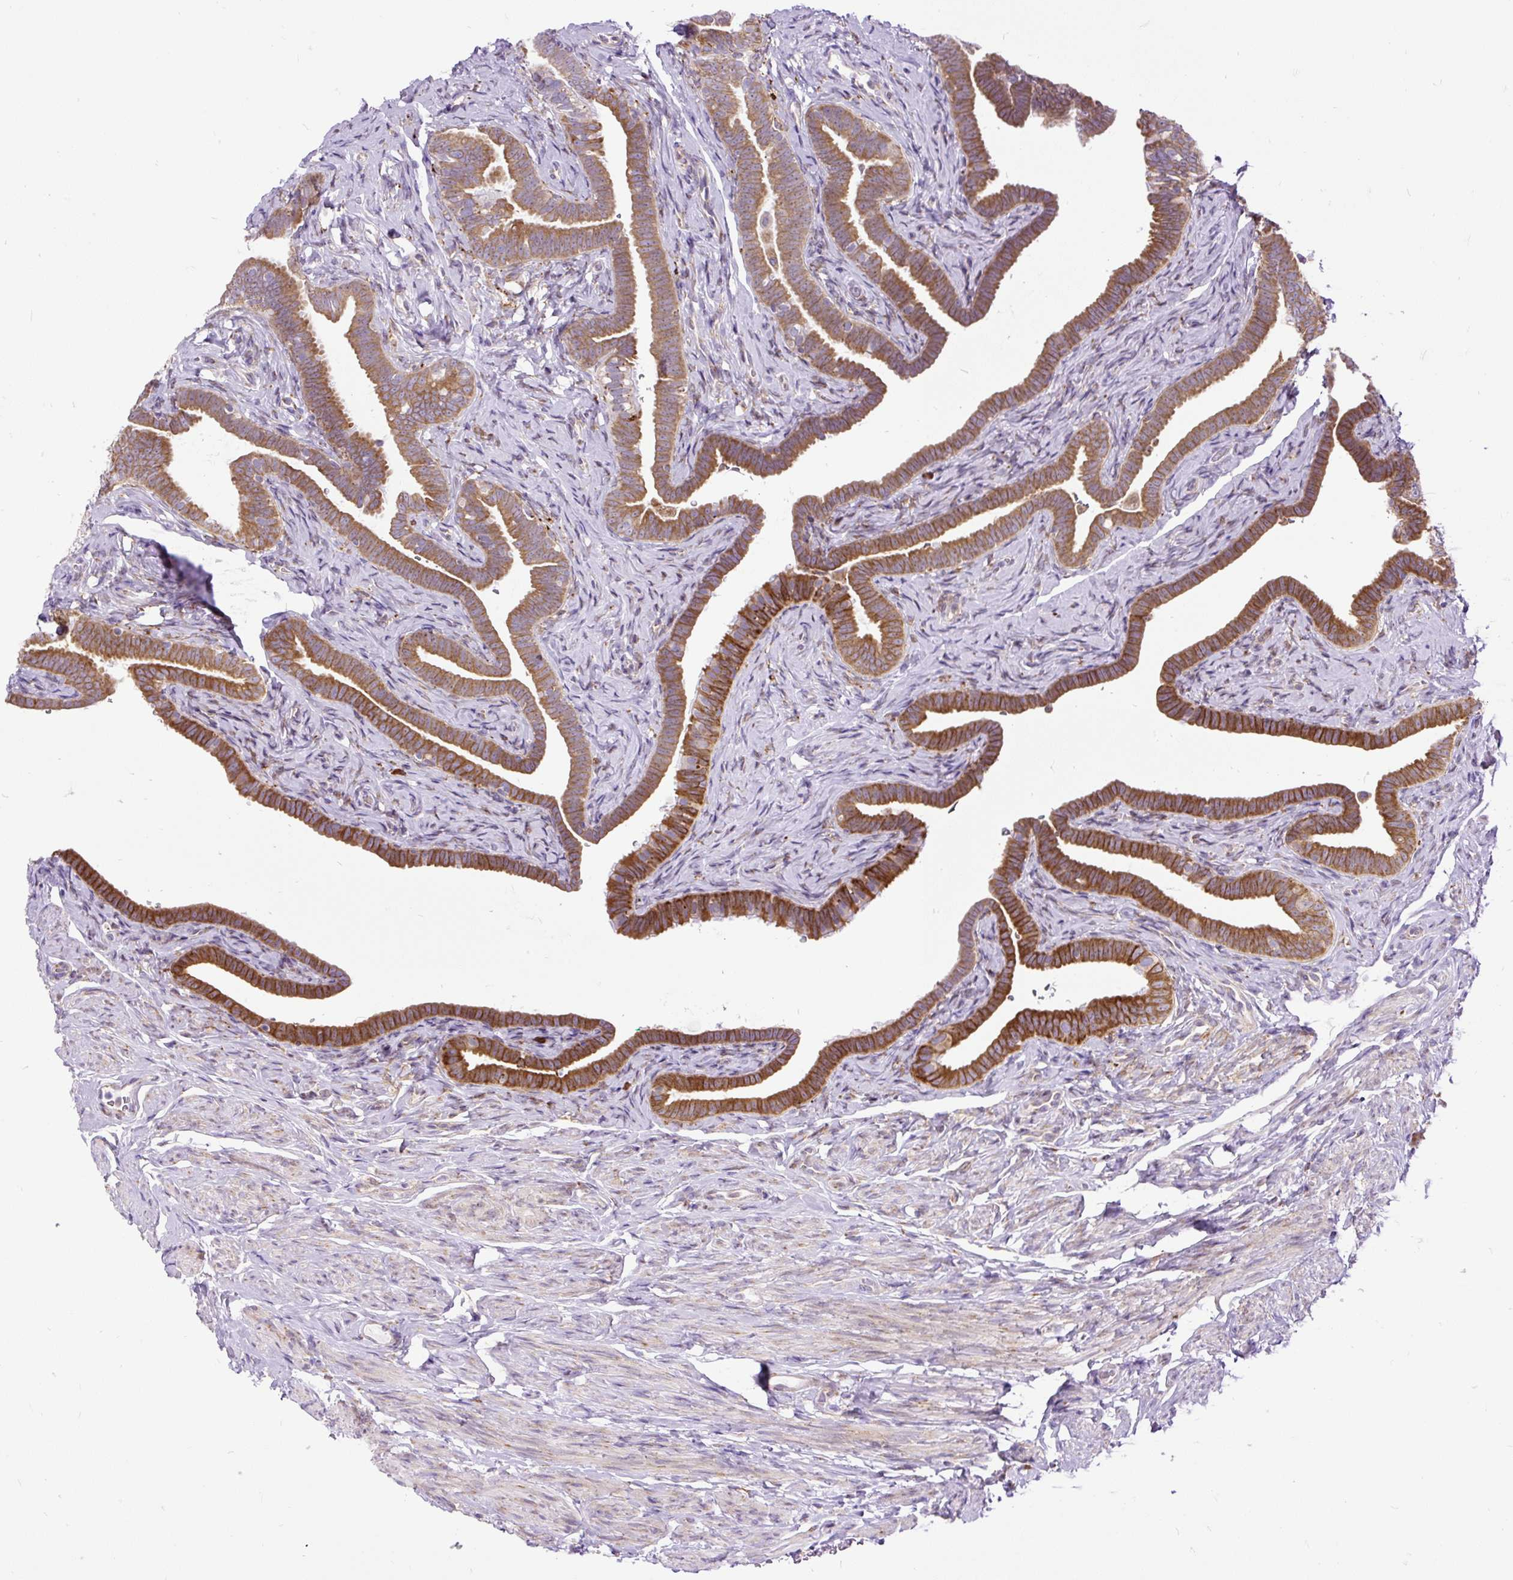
{"staining": {"intensity": "strong", "quantity": ">75%", "location": "cytoplasmic/membranous"}, "tissue": "fallopian tube", "cell_type": "Glandular cells", "image_type": "normal", "snomed": [{"axis": "morphology", "description": "Normal tissue, NOS"}, {"axis": "topography", "description": "Fallopian tube"}], "caption": "This image demonstrates normal fallopian tube stained with immunohistochemistry (IHC) to label a protein in brown. The cytoplasmic/membranous of glandular cells show strong positivity for the protein. Nuclei are counter-stained blue.", "gene": "DDOST", "patient": {"sex": "female", "age": 69}}